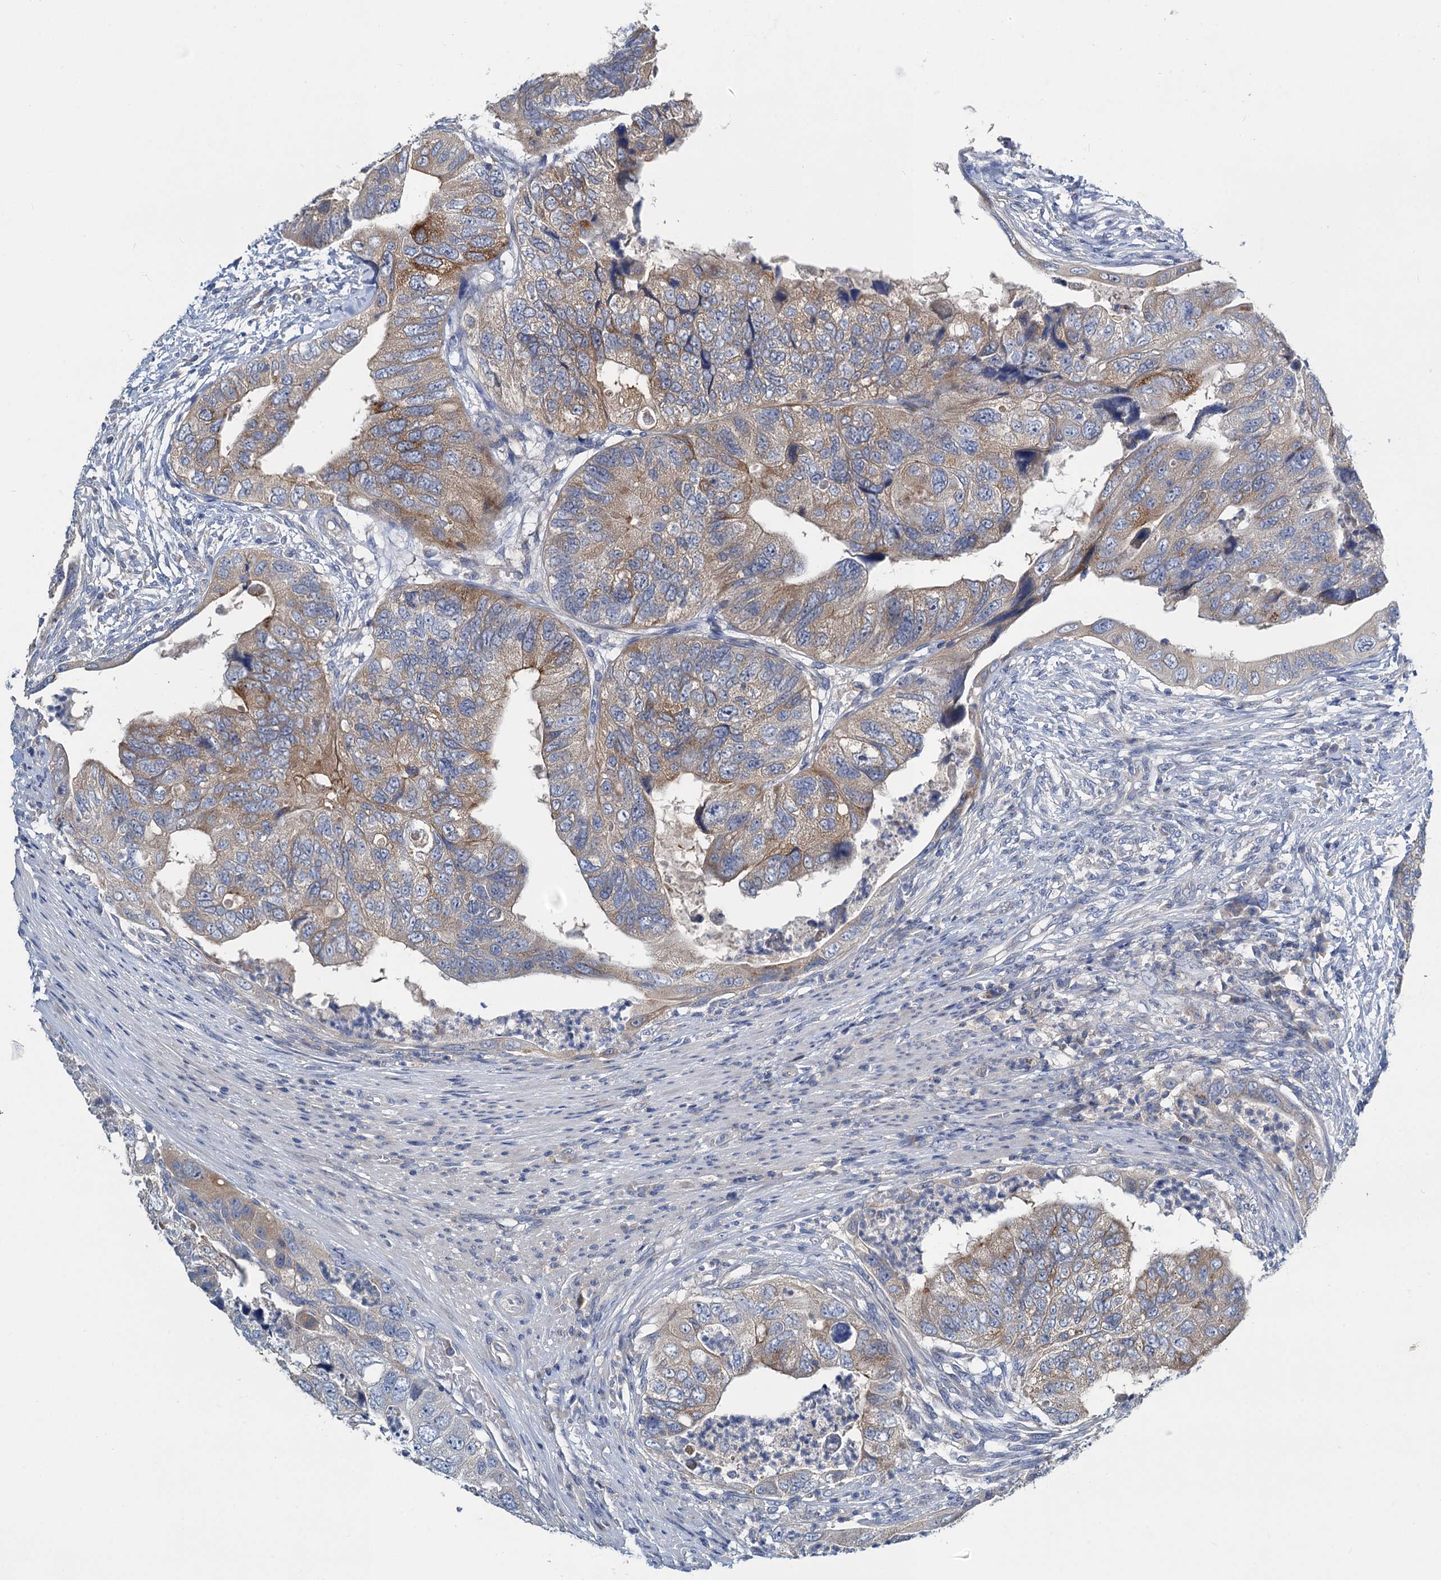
{"staining": {"intensity": "moderate", "quantity": ">75%", "location": "cytoplasmic/membranous"}, "tissue": "colorectal cancer", "cell_type": "Tumor cells", "image_type": "cancer", "snomed": [{"axis": "morphology", "description": "Adenocarcinoma, NOS"}, {"axis": "topography", "description": "Rectum"}], "caption": "Protein expression by immunohistochemistry (IHC) demonstrates moderate cytoplasmic/membranous staining in about >75% of tumor cells in colorectal cancer (adenocarcinoma).", "gene": "SNAP29", "patient": {"sex": "male", "age": 63}}